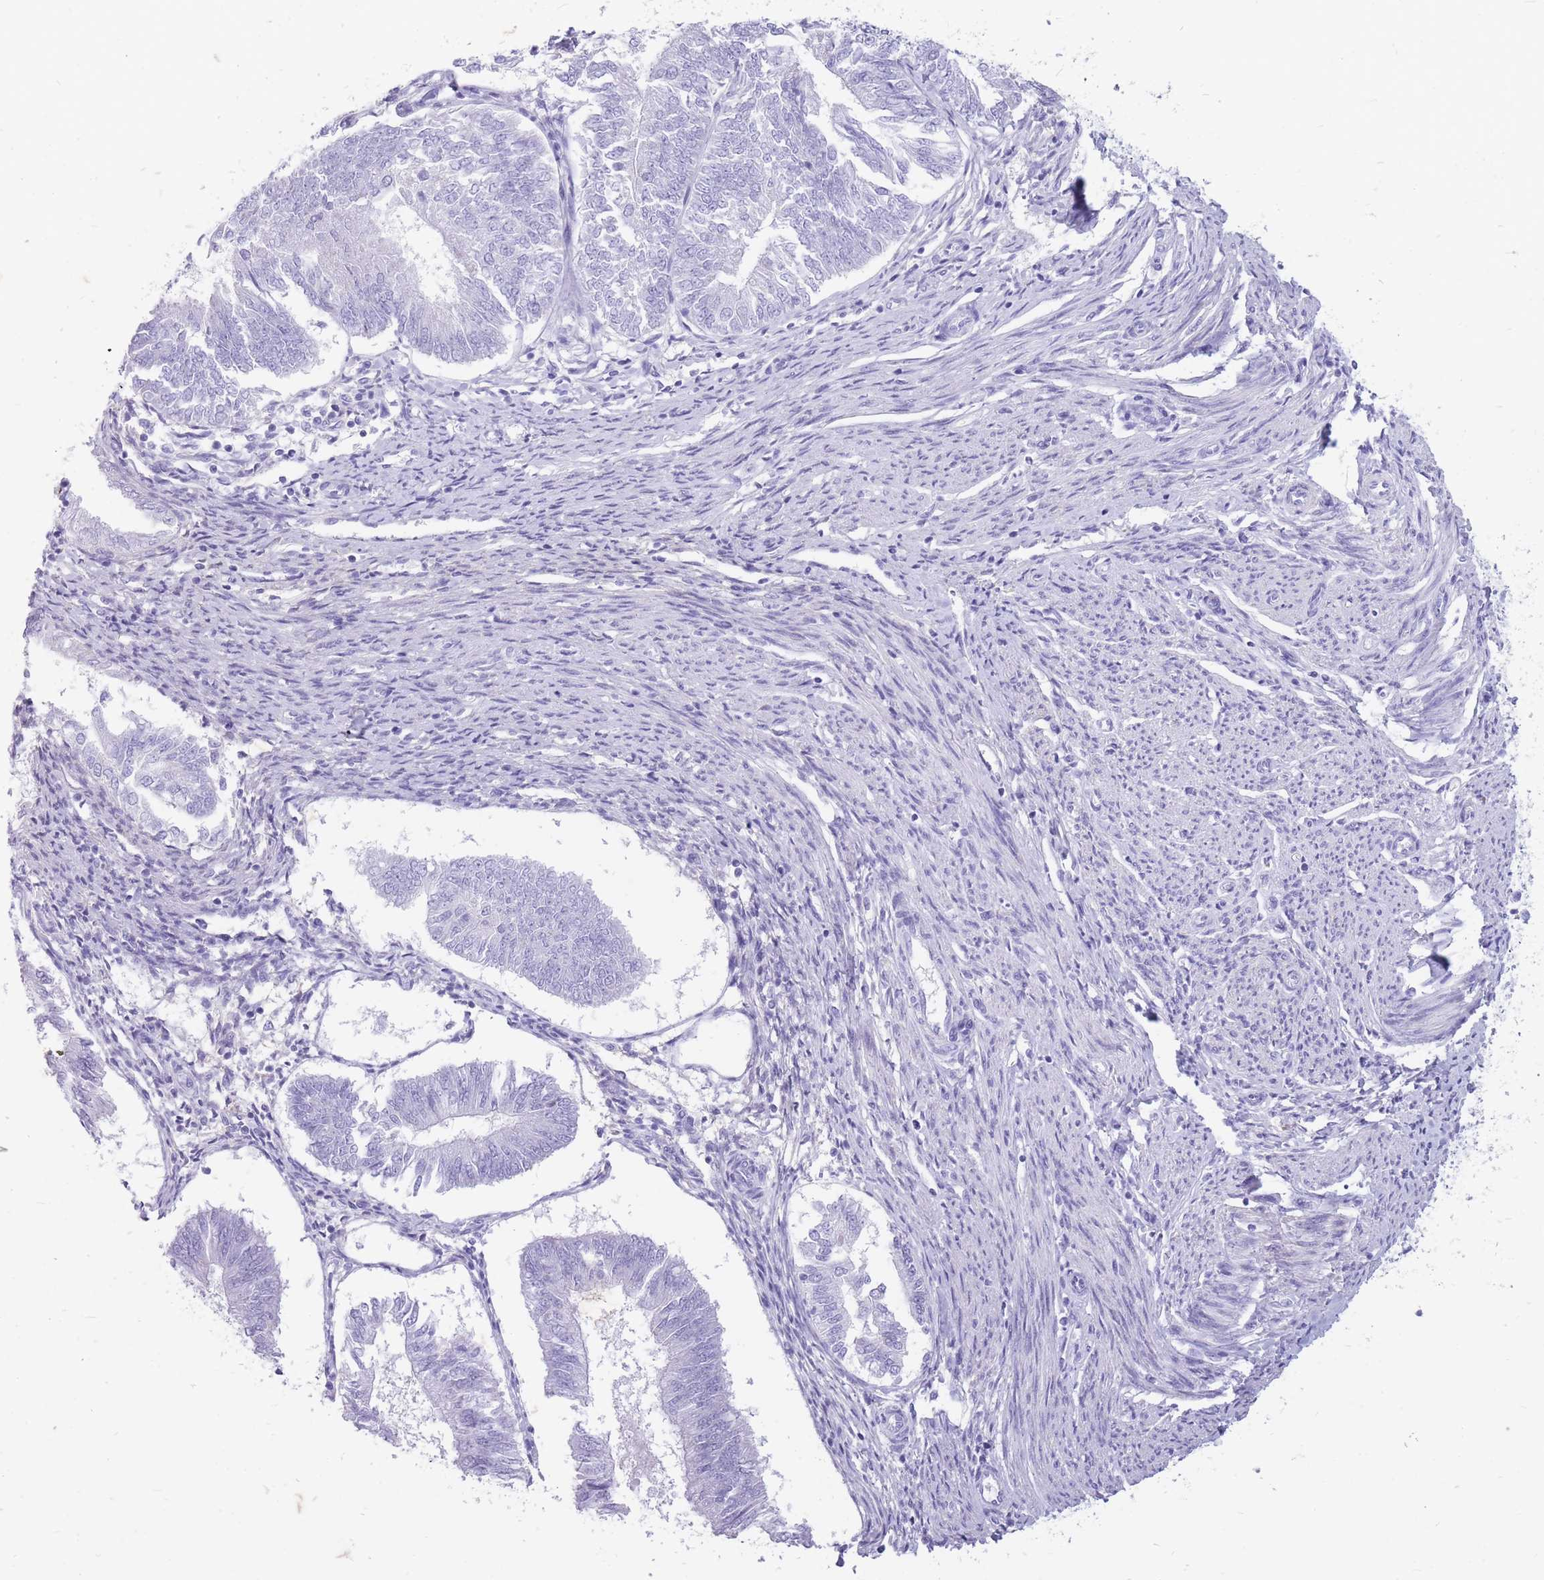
{"staining": {"intensity": "negative", "quantity": "none", "location": "none"}, "tissue": "endometrial cancer", "cell_type": "Tumor cells", "image_type": "cancer", "snomed": [{"axis": "morphology", "description": "Adenocarcinoma, NOS"}, {"axis": "topography", "description": "Endometrium"}], "caption": "Tumor cells show no significant protein positivity in endometrial cancer (adenocarcinoma). (DAB (3,3'-diaminobenzidine) IHC with hematoxylin counter stain).", "gene": "ZFP37", "patient": {"sex": "female", "age": 58}}